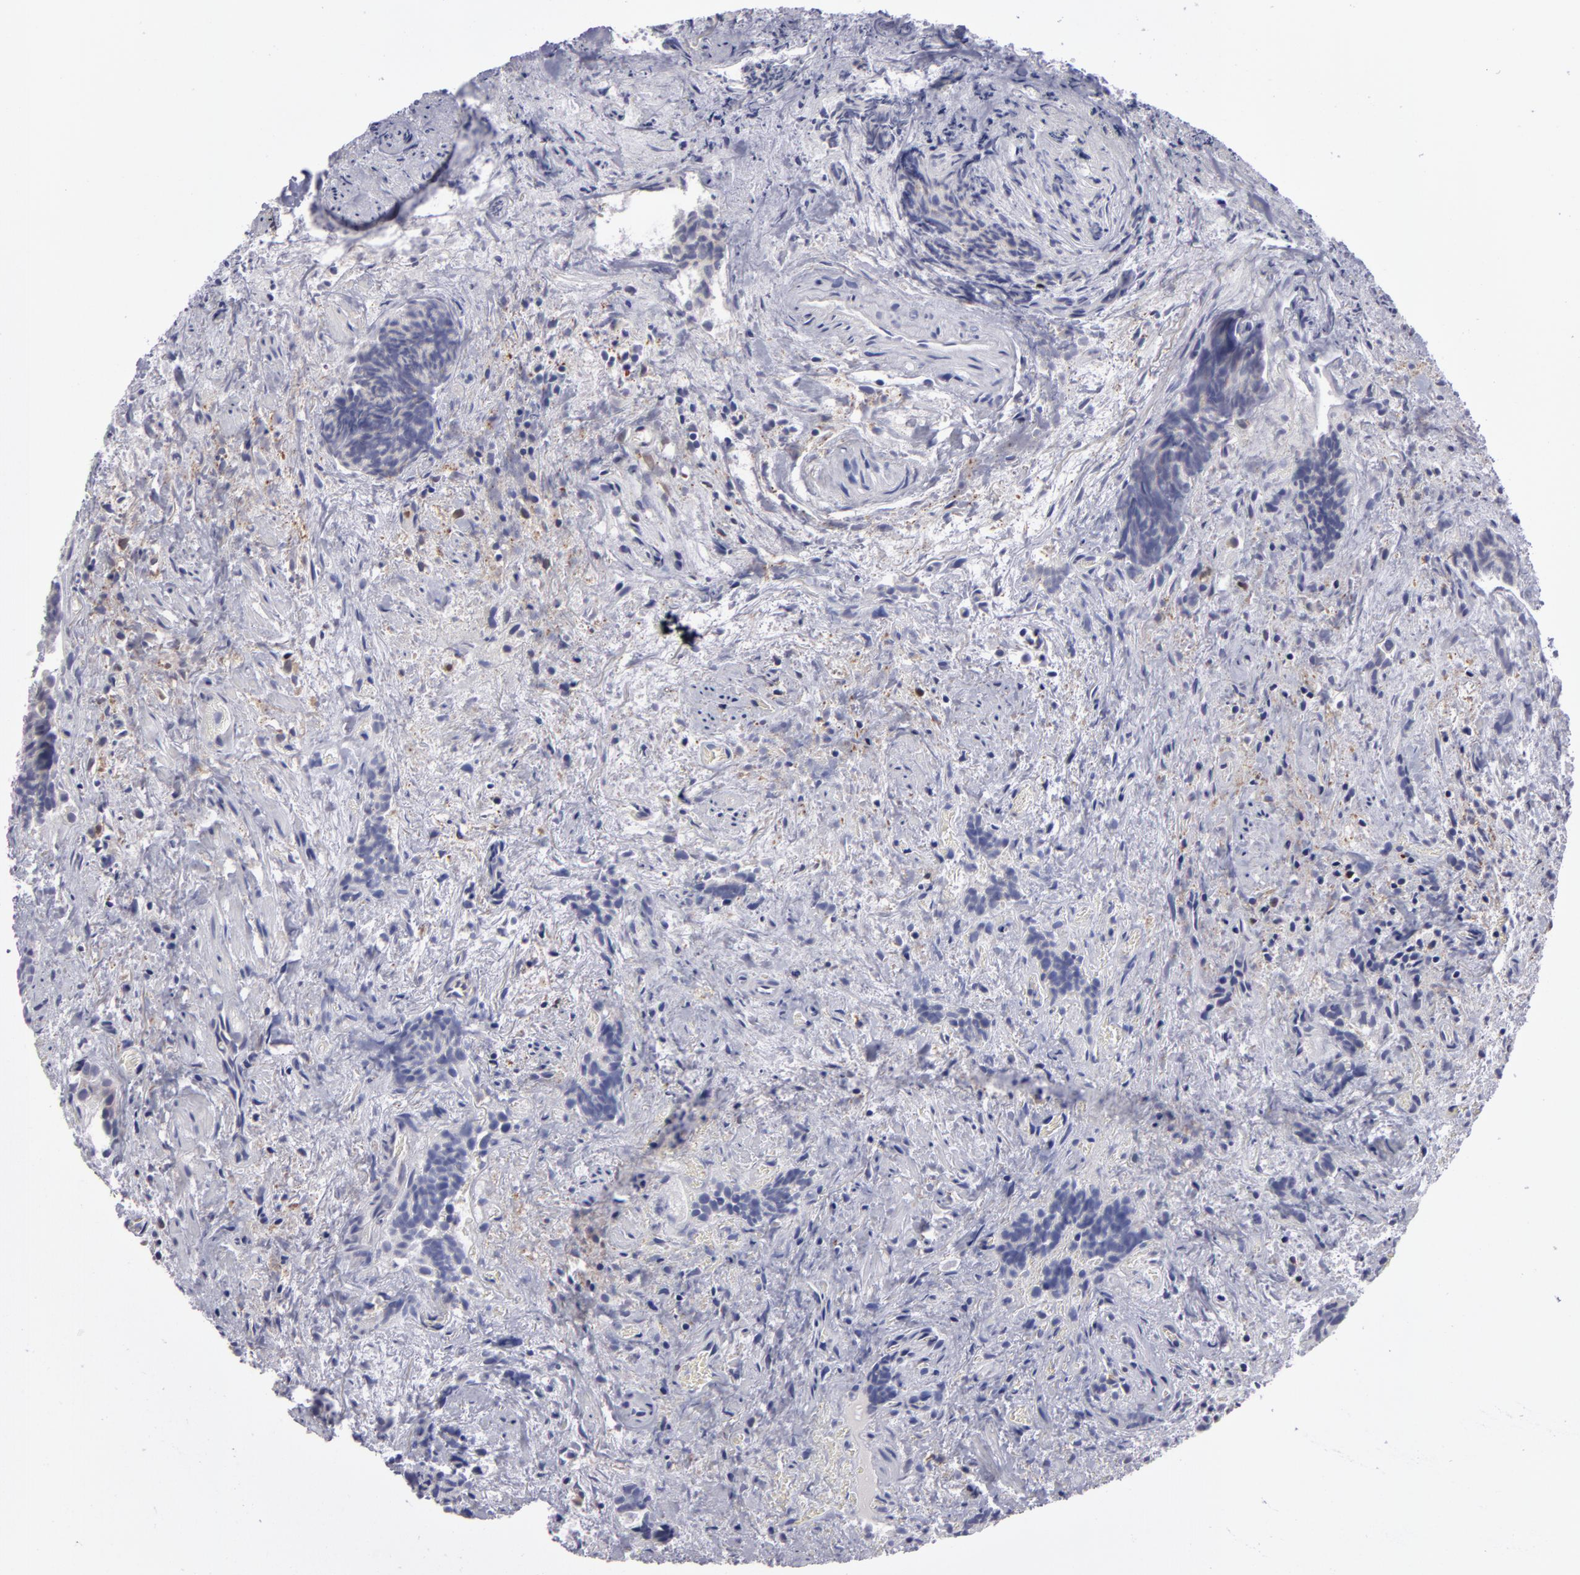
{"staining": {"intensity": "negative", "quantity": "none", "location": "none"}, "tissue": "urothelial cancer", "cell_type": "Tumor cells", "image_type": "cancer", "snomed": [{"axis": "morphology", "description": "Urothelial carcinoma, High grade"}, {"axis": "topography", "description": "Urinary bladder"}], "caption": "Immunohistochemistry (IHC) micrograph of human urothelial cancer stained for a protein (brown), which shows no expression in tumor cells.", "gene": "ZNF229", "patient": {"sex": "female", "age": 78}}